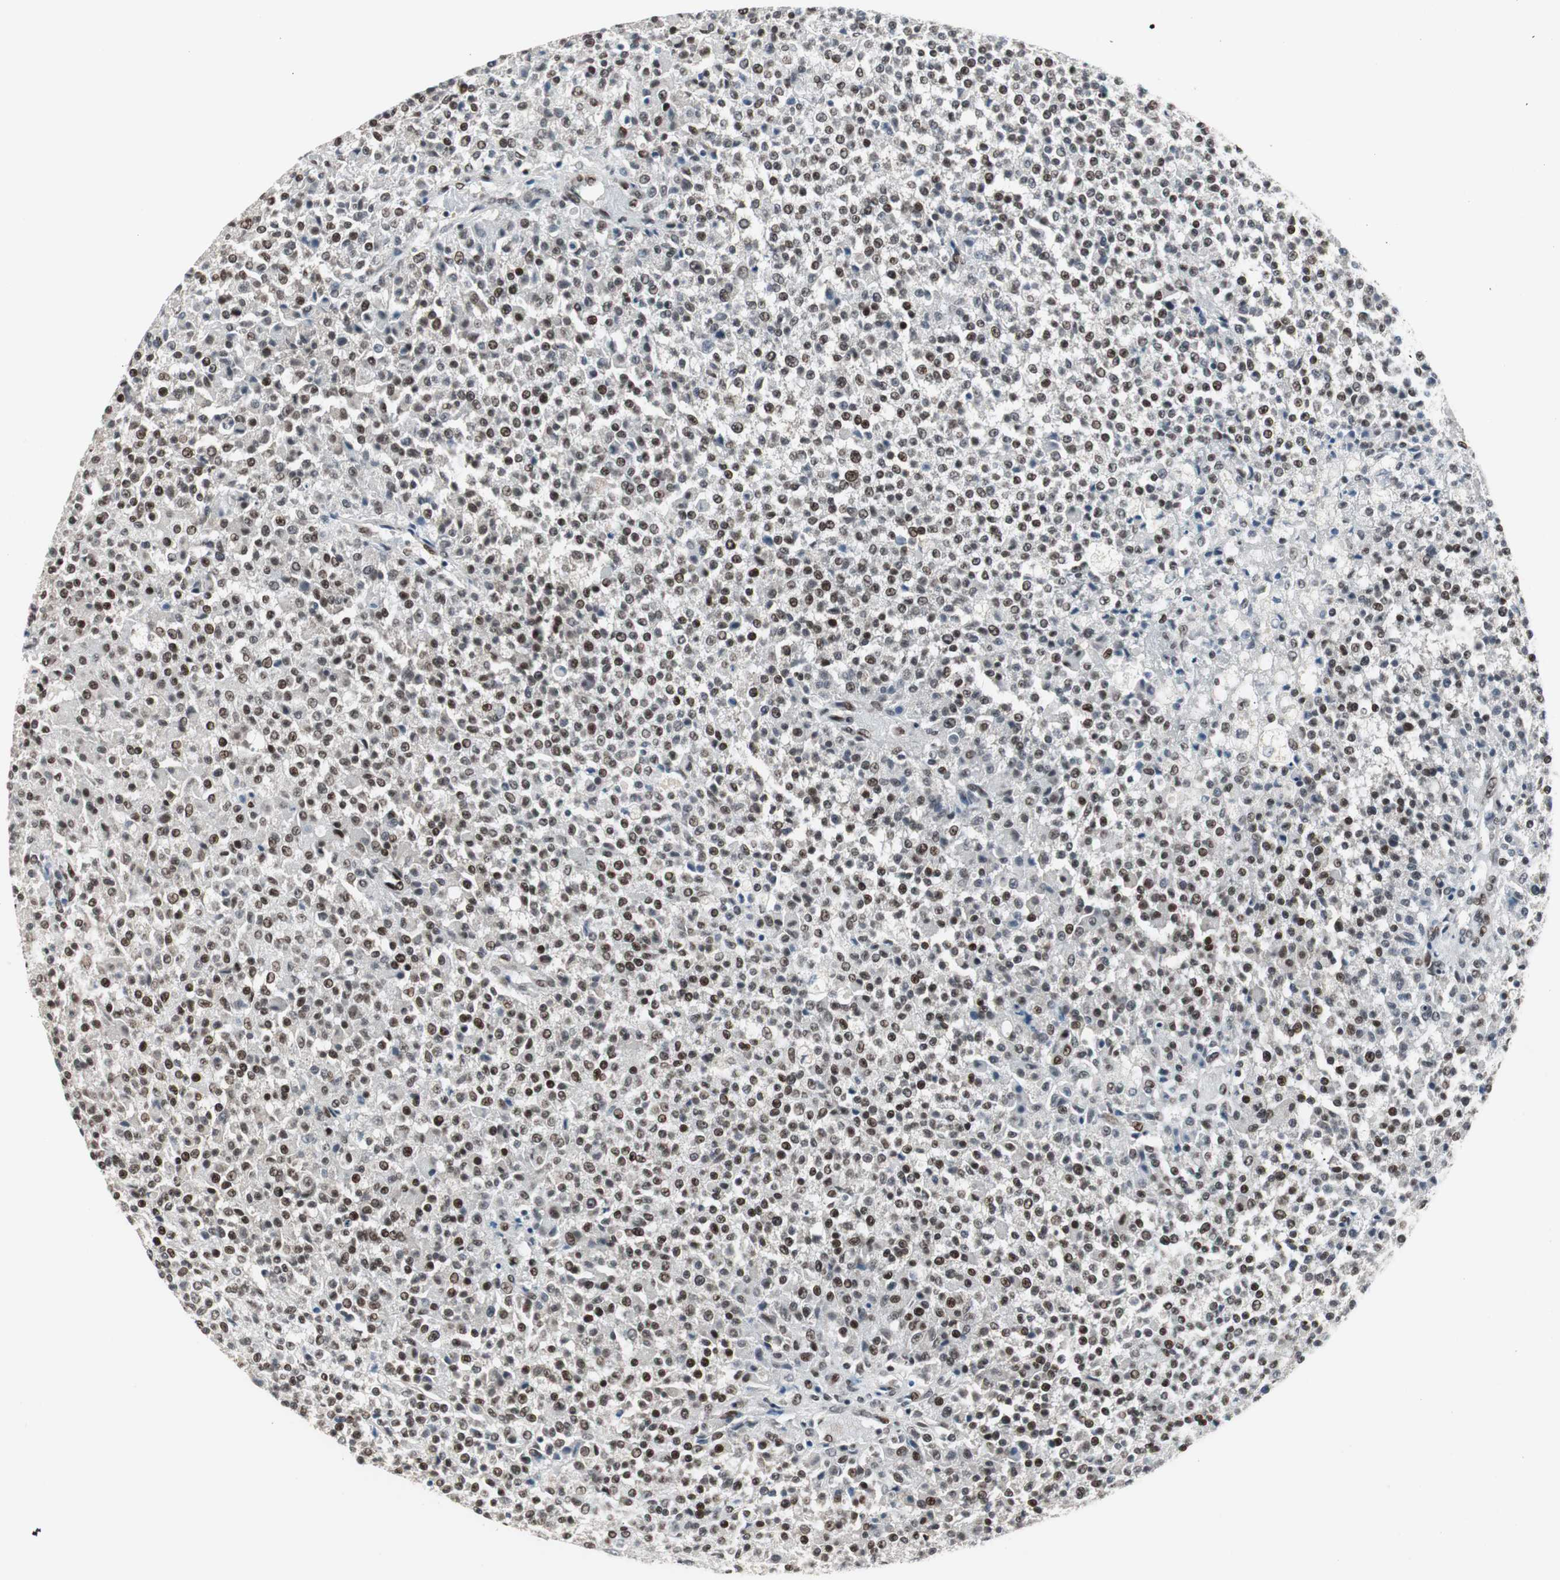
{"staining": {"intensity": "strong", "quantity": ">75%", "location": "nuclear"}, "tissue": "testis cancer", "cell_type": "Tumor cells", "image_type": "cancer", "snomed": [{"axis": "morphology", "description": "Seminoma, NOS"}, {"axis": "topography", "description": "Testis"}], "caption": "Human seminoma (testis) stained with a protein marker demonstrates strong staining in tumor cells.", "gene": "XRCC1", "patient": {"sex": "male", "age": 59}}